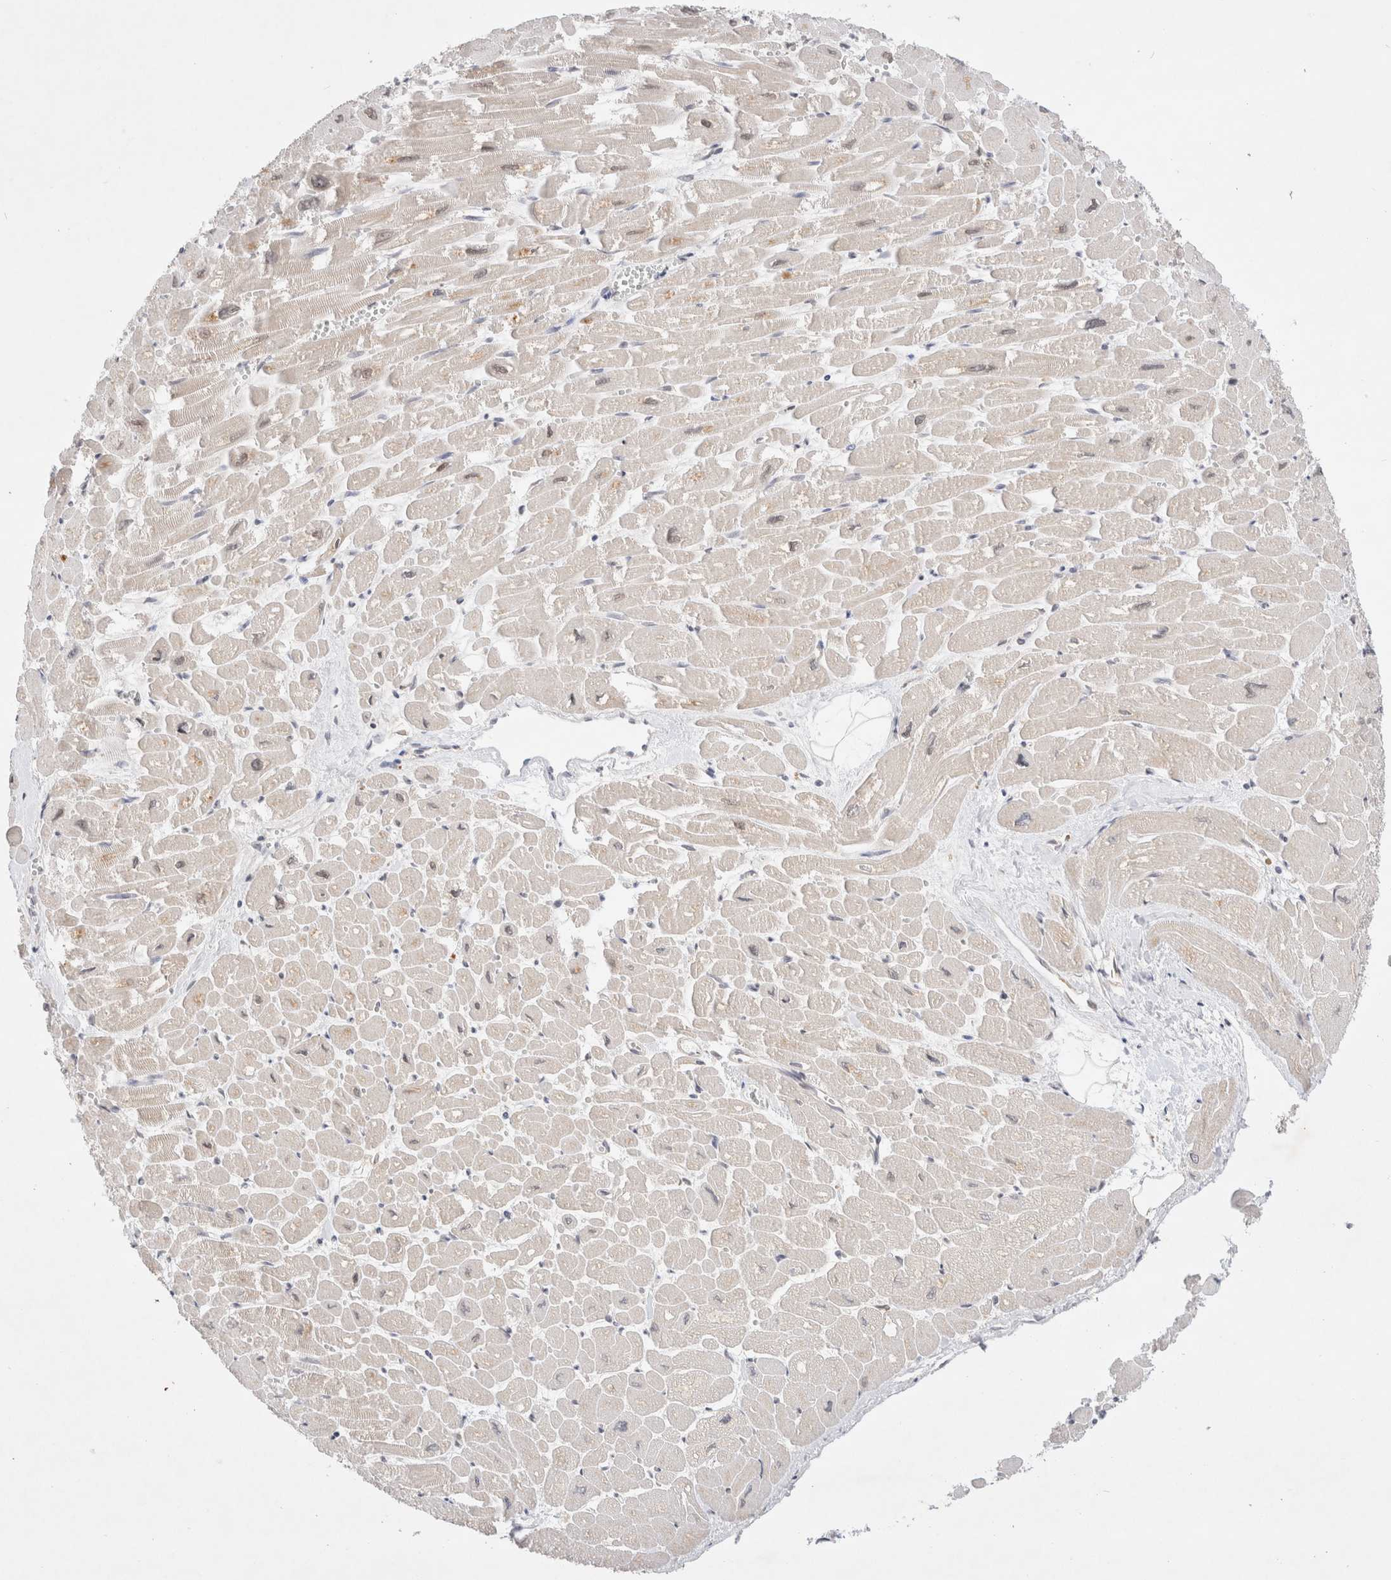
{"staining": {"intensity": "strong", "quantity": "<25%", "location": "nuclear"}, "tissue": "heart muscle", "cell_type": "Cardiomyocytes", "image_type": "normal", "snomed": [{"axis": "morphology", "description": "Normal tissue, NOS"}, {"axis": "topography", "description": "Heart"}], "caption": "Immunohistochemistry histopathology image of normal heart muscle: human heart muscle stained using immunohistochemistry displays medium levels of strong protein expression localized specifically in the nuclear of cardiomyocytes, appearing as a nuclear brown color.", "gene": "GTF2I", "patient": {"sex": "male", "age": 54}}